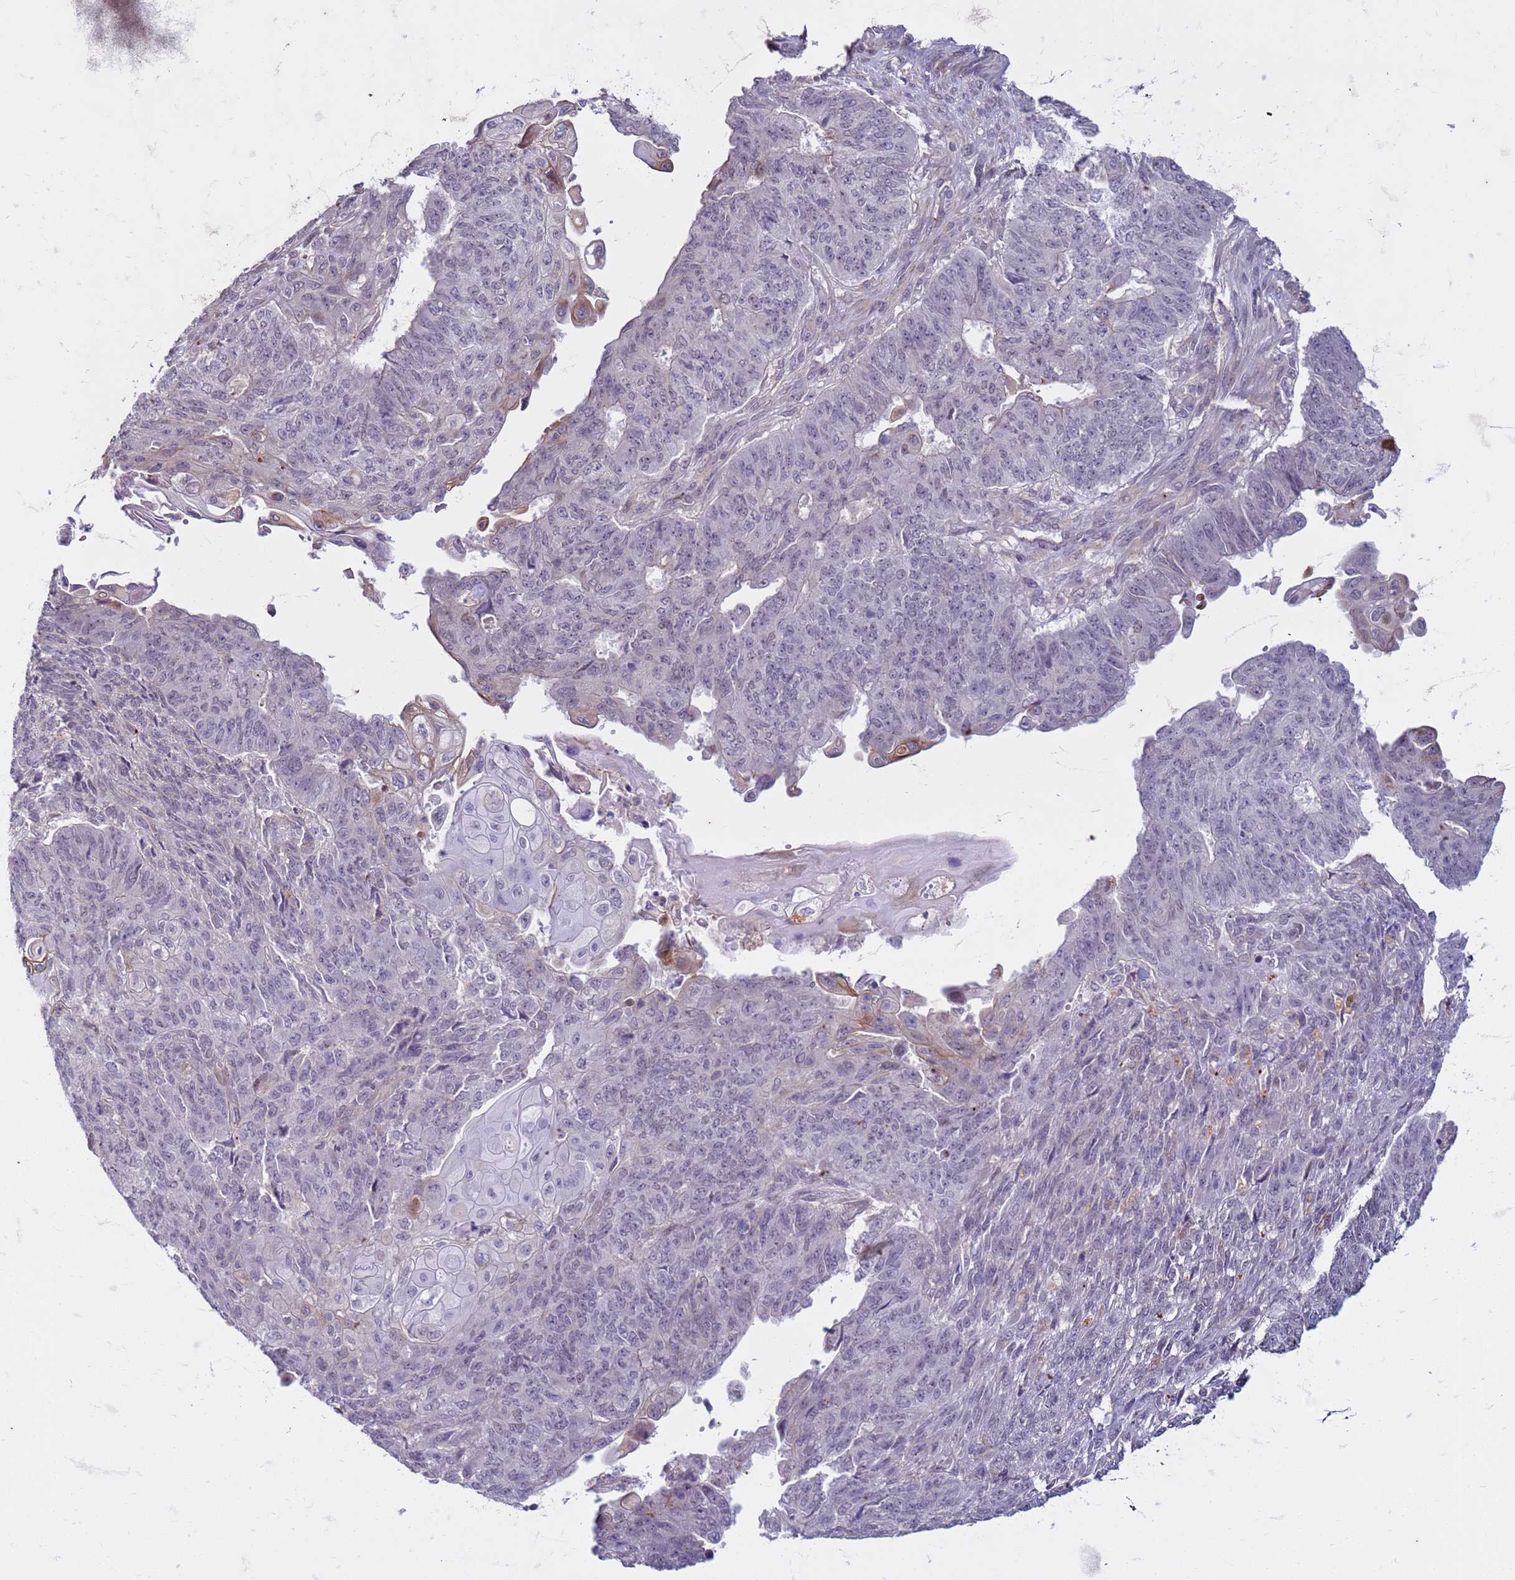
{"staining": {"intensity": "negative", "quantity": "none", "location": "none"}, "tissue": "endometrial cancer", "cell_type": "Tumor cells", "image_type": "cancer", "snomed": [{"axis": "morphology", "description": "Adenocarcinoma, NOS"}, {"axis": "topography", "description": "Endometrium"}], "caption": "Histopathology image shows no significant protein positivity in tumor cells of adenocarcinoma (endometrial).", "gene": "SLC15A3", "patient": {"sex": "female", "age": 32}}